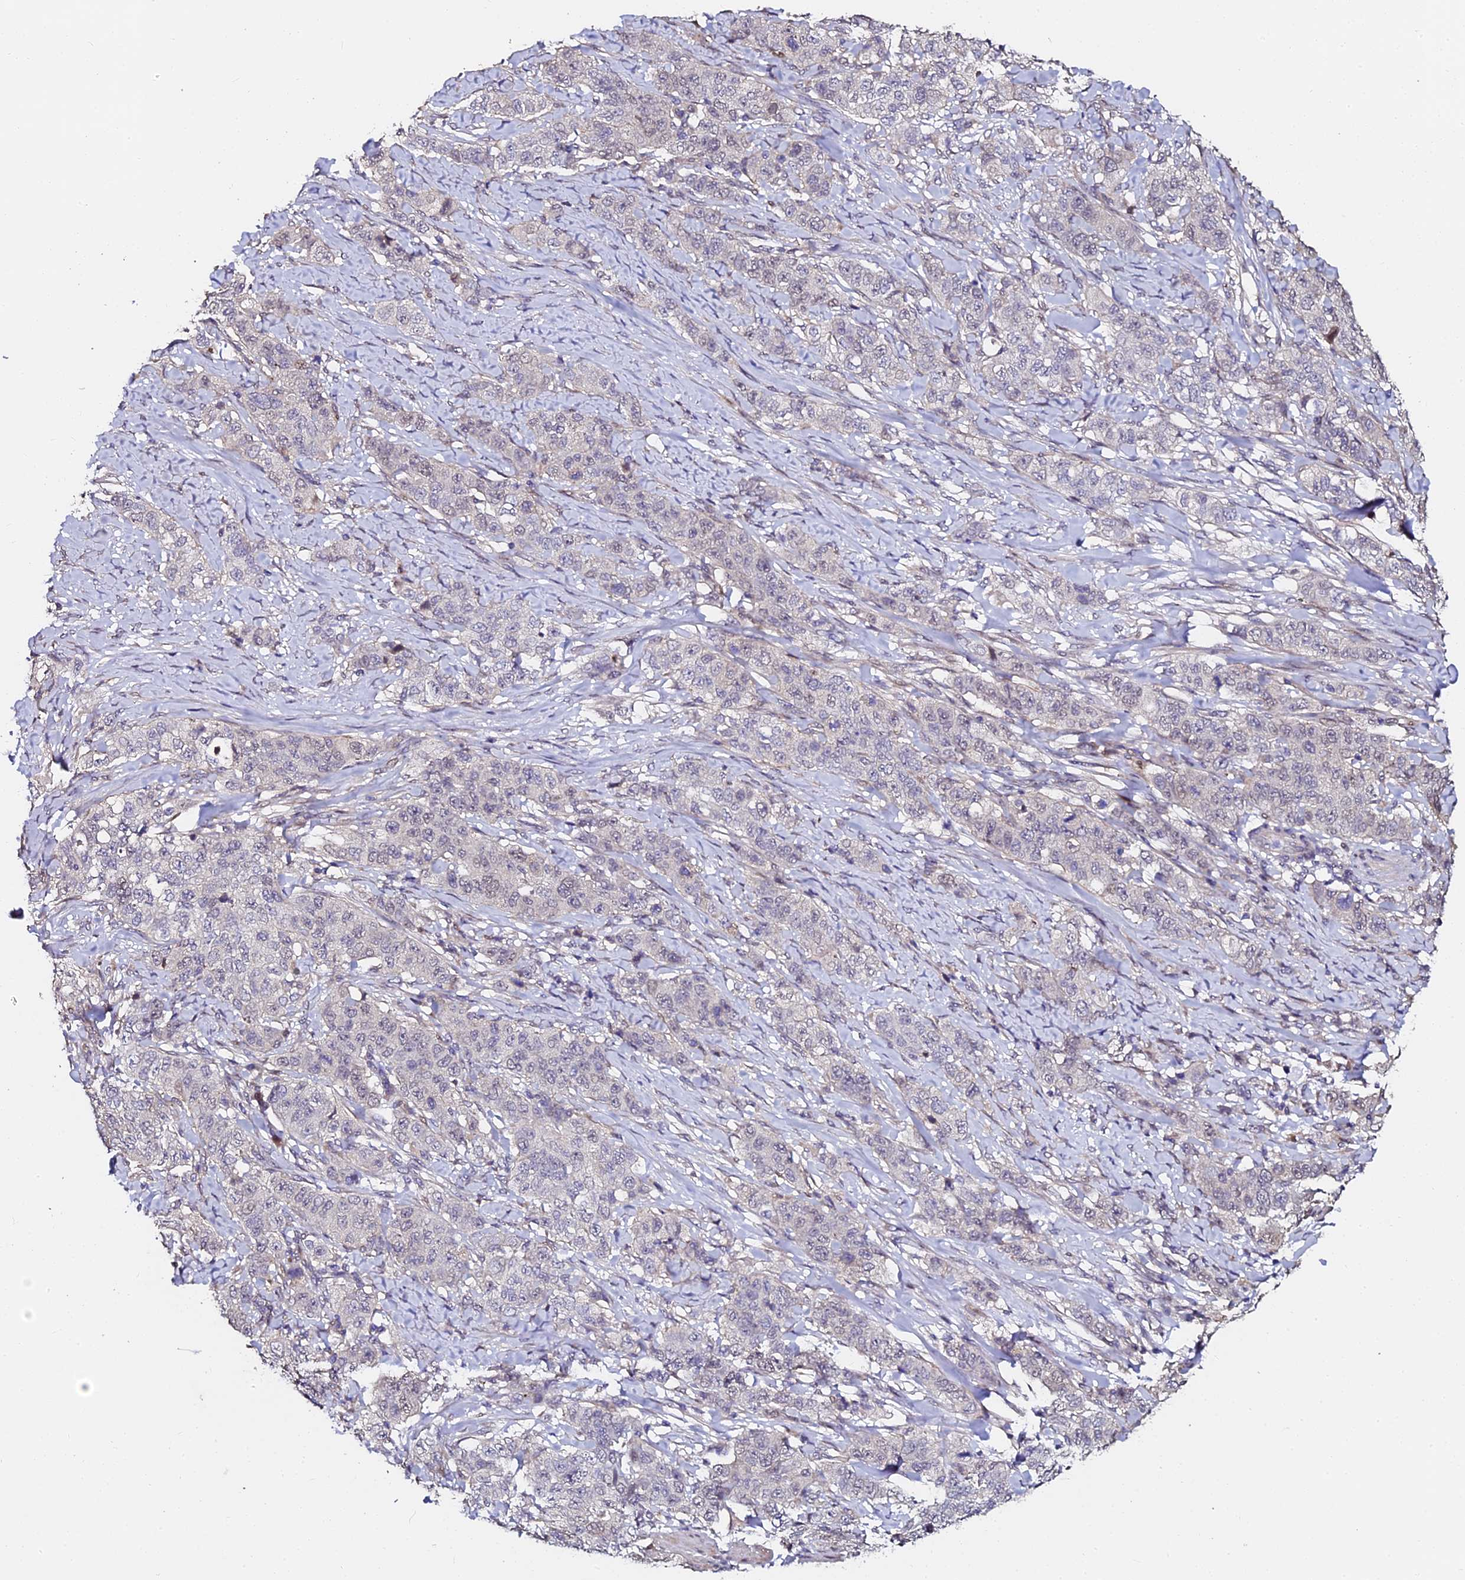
{"staining": {"intensity": "negative", "quantity": "none", "location": "none"}, "tissue": "stomach cancer", "cell_type": "Tumor cells", "image_type": "cancer", "snomed": [{"axis": "morphology", "description": "Adenocarcinoma, NOS"}, {"axis": "topography", "description": "Stomach"}], "caption": "Tumor cells show no significant positivity in stomach adenocarcinoma.", "gene": "GPN3", "patient": {"sex": "male", "age": 48}}